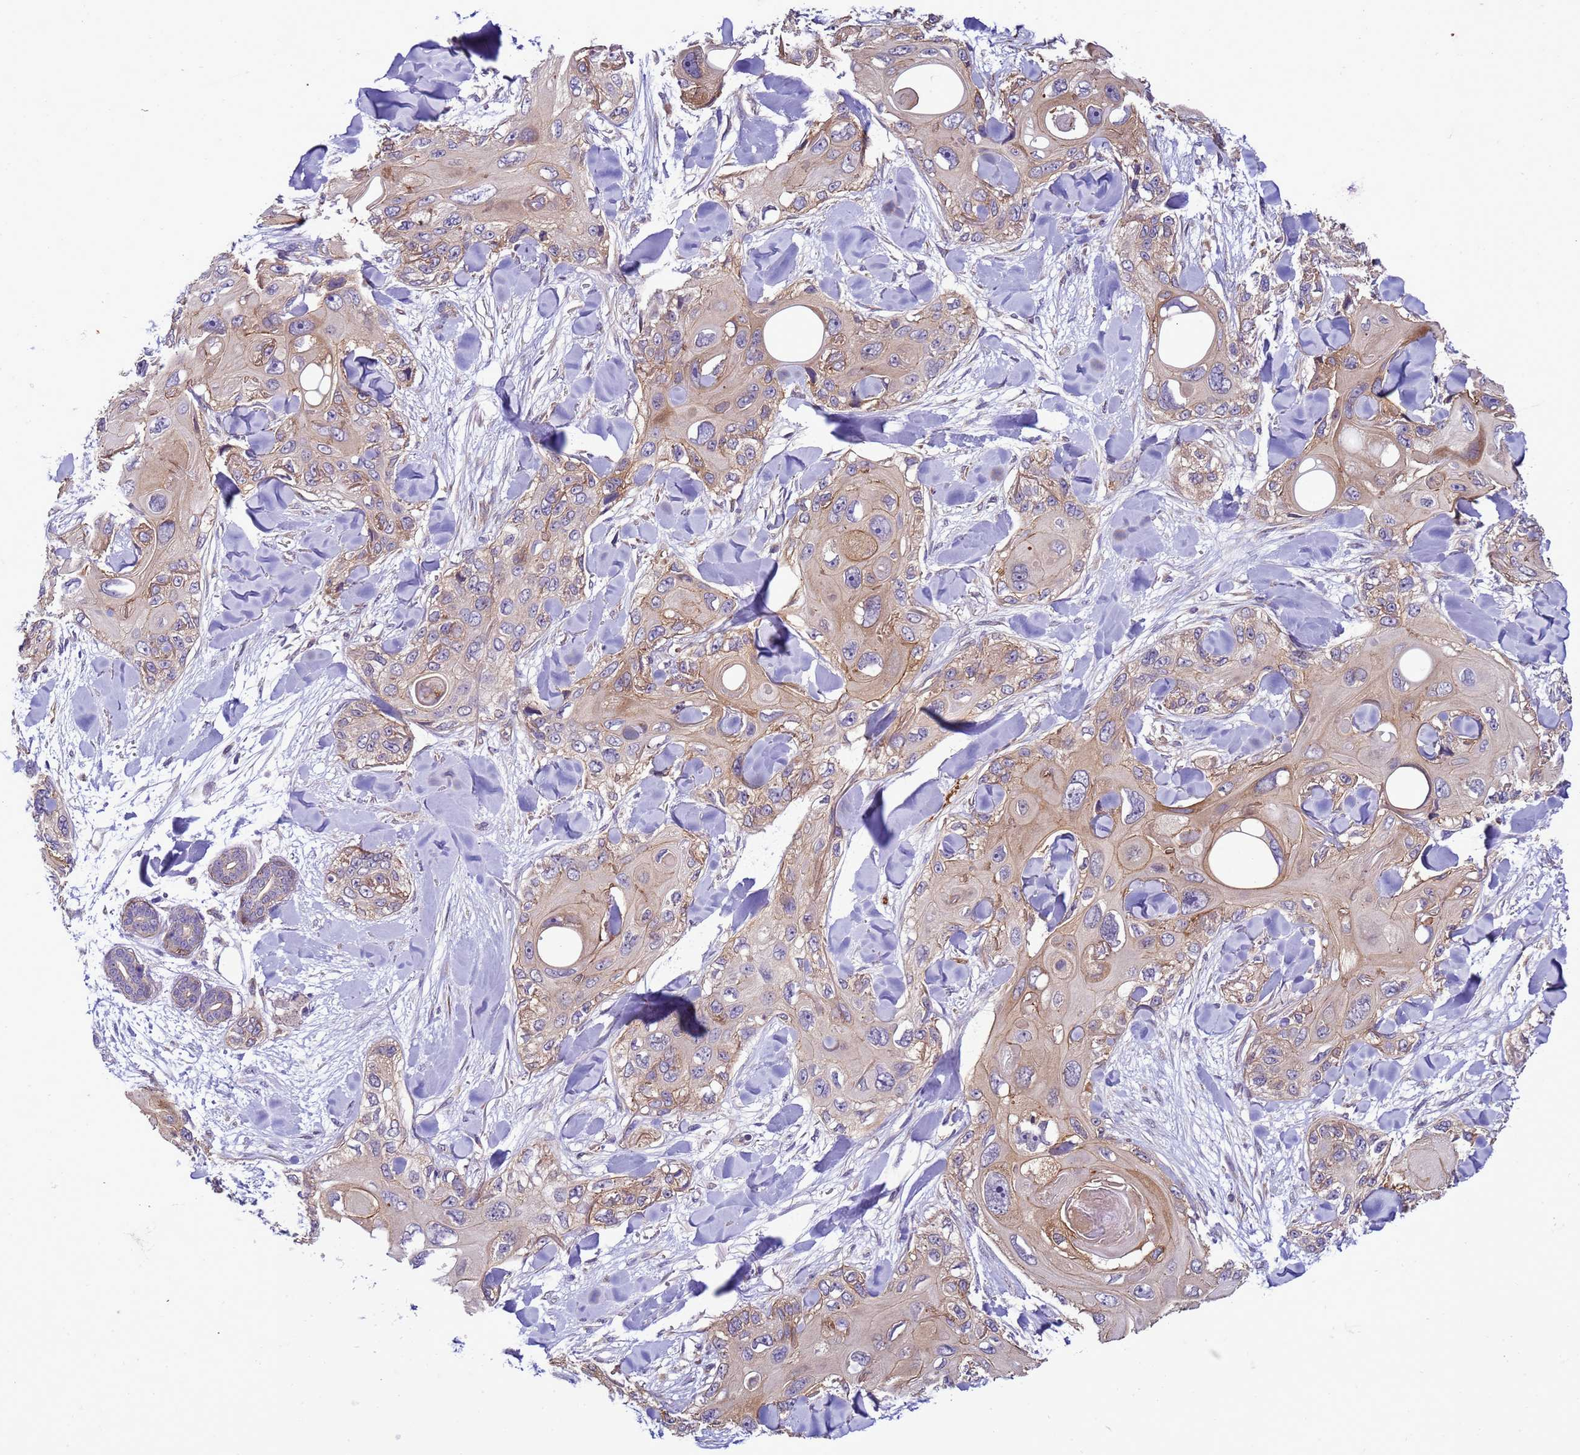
{"staining": {"intensity": "moderate", "quantity": "<25%", "location": "cytoplasmic/membranous"}, "tissue": "skin cancer", "cell_type": "Tumor cells", "image_type": "cancer", "snomed": [{"axis": "morphology", "description": "Normal tissue, NOS"}, {"axis": "morphology", "description": "Squamous cell carcinoma, NOS"}, {"axis": "topography", "description": "Skin"}], "caption": "Tumor cells reveal low levels of moderate cytoplasmic/membranous positivity in approximately <25% of cells in human squamous cell carcinoma (skin).", "gene": "GEN1", "patient": {"sex": "male", "age": 72}}